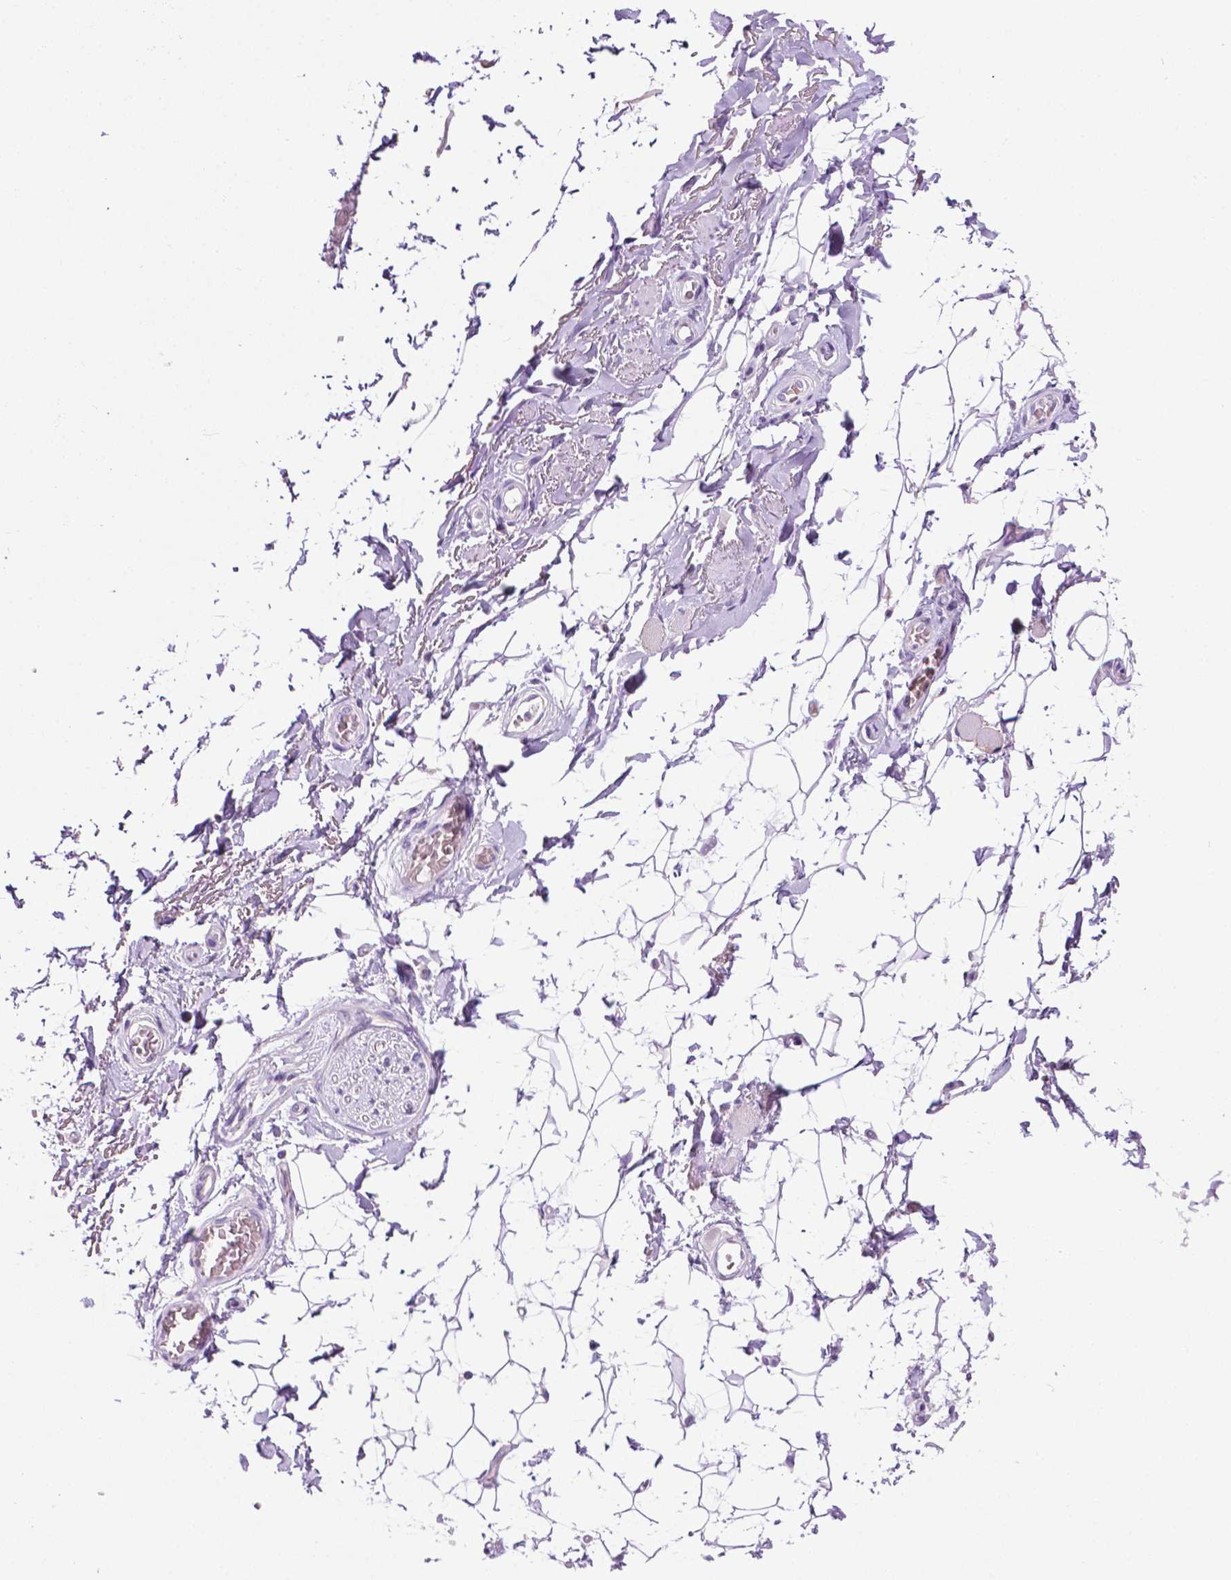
{"staining": {"intensity": "negative", "quantity": "none", "location": "none"}, "tissue": "adipose tissue", "cell_type": "Adipocytes", "image_type": "normal", "snomed": [{"axis": "morphology", "description": "Normal tissue, NOS"}, {"axis": "topography", "description": "Anal"}, {"axis": "topography", "description": "Peripheral nerve tissue"}], "caption": "IHC photomicrograph of normal adipose tissue: adipose tissue stained with DAB (3,3'-diaminobenzidine) displays no significant protein positivity in adipocytes. (DAB immunohistochemistry (IHC) with hematoxylin counter stain).", "gene": "MMP27", "patient": {"sex": "male", "age": 53}}